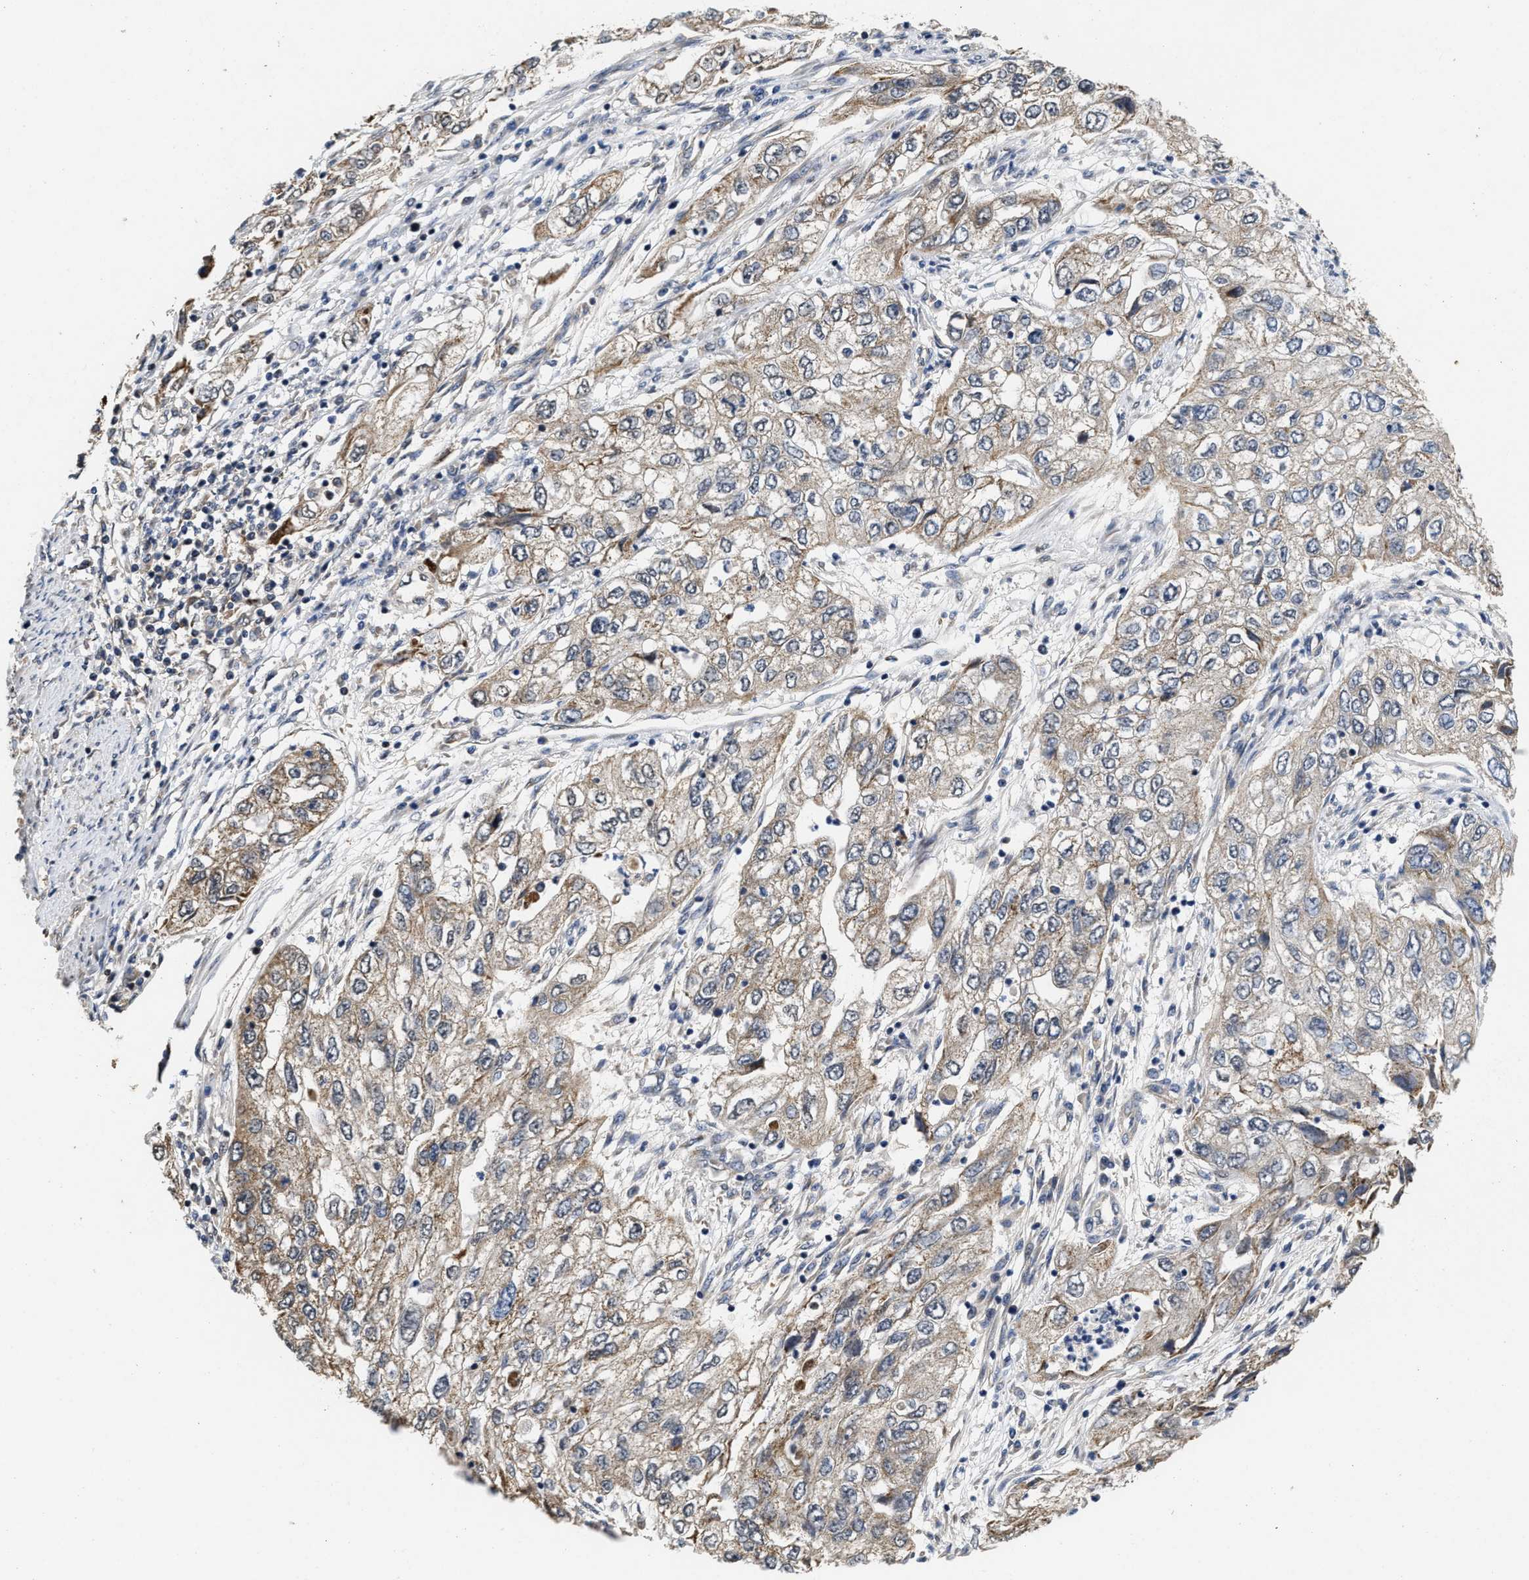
{"staining": {"intensity": "weak", "quantity": ">75%", "location": "cytoplasmic/membranous"}, "tissue": "endometrial cancer", "cell_type": "Tumor cells", "image_type": "cancer", "snomed": [{"axis": "morphology", "description": "Adenocarcinoma, NOS"}, {"axis": "topography", "description": "Endometrium"}], "caption": "This histopathology image exhibits immunohistochemistry (IHC) staining of endometrial adenocarcinoma, with low weak cytoplasmic/membranous expression in approximately >75% of tumor cells.", "gene": "SCYL2", "patient": {"sex": "female", "age": 49}}